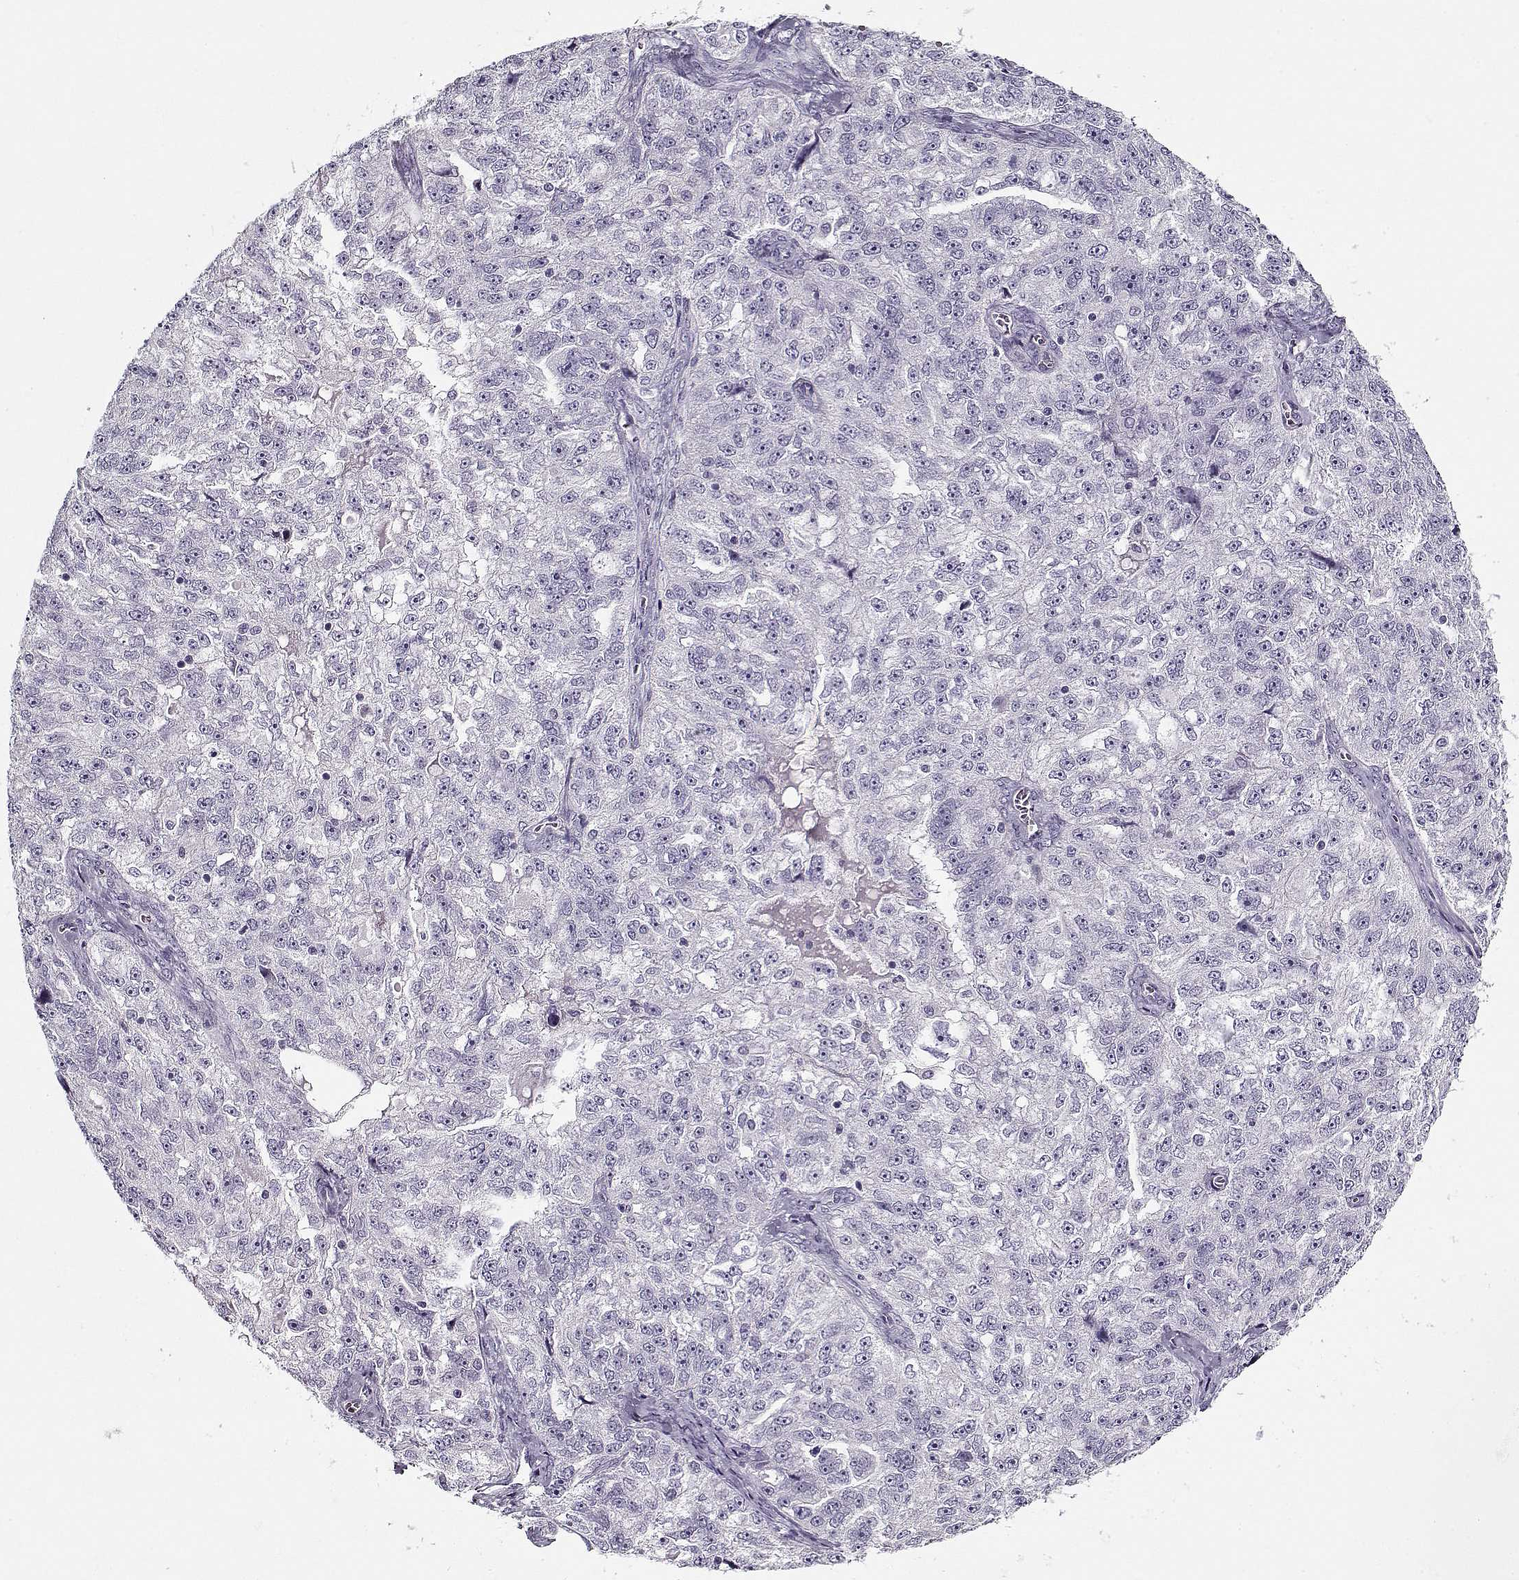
{"staining": {"intensity": "negative", "quantity": "none", "location": "none"}, "tissue": "ovarian cancer", "cell_type": "Tumor cells", "image_type": "cancer", "snomed": [{"axis": "morphology", "description": "Cystadenocarcinoma, serous, NOS"}, {"axis": "topography", "description": "Ovary"}], "caption": "Immunohistochemical staining of ovarian serous cystadenocarcinoma shows no significant staining in tumor cells. Brightfield microscopy of IHC stained with DAB (3,3'-diaminobenzidine) (brown) and hematoxylin (blue), captured at high magnification.", "gene": "CCDC136", "patient": {"sex": "female", "age": 51}}